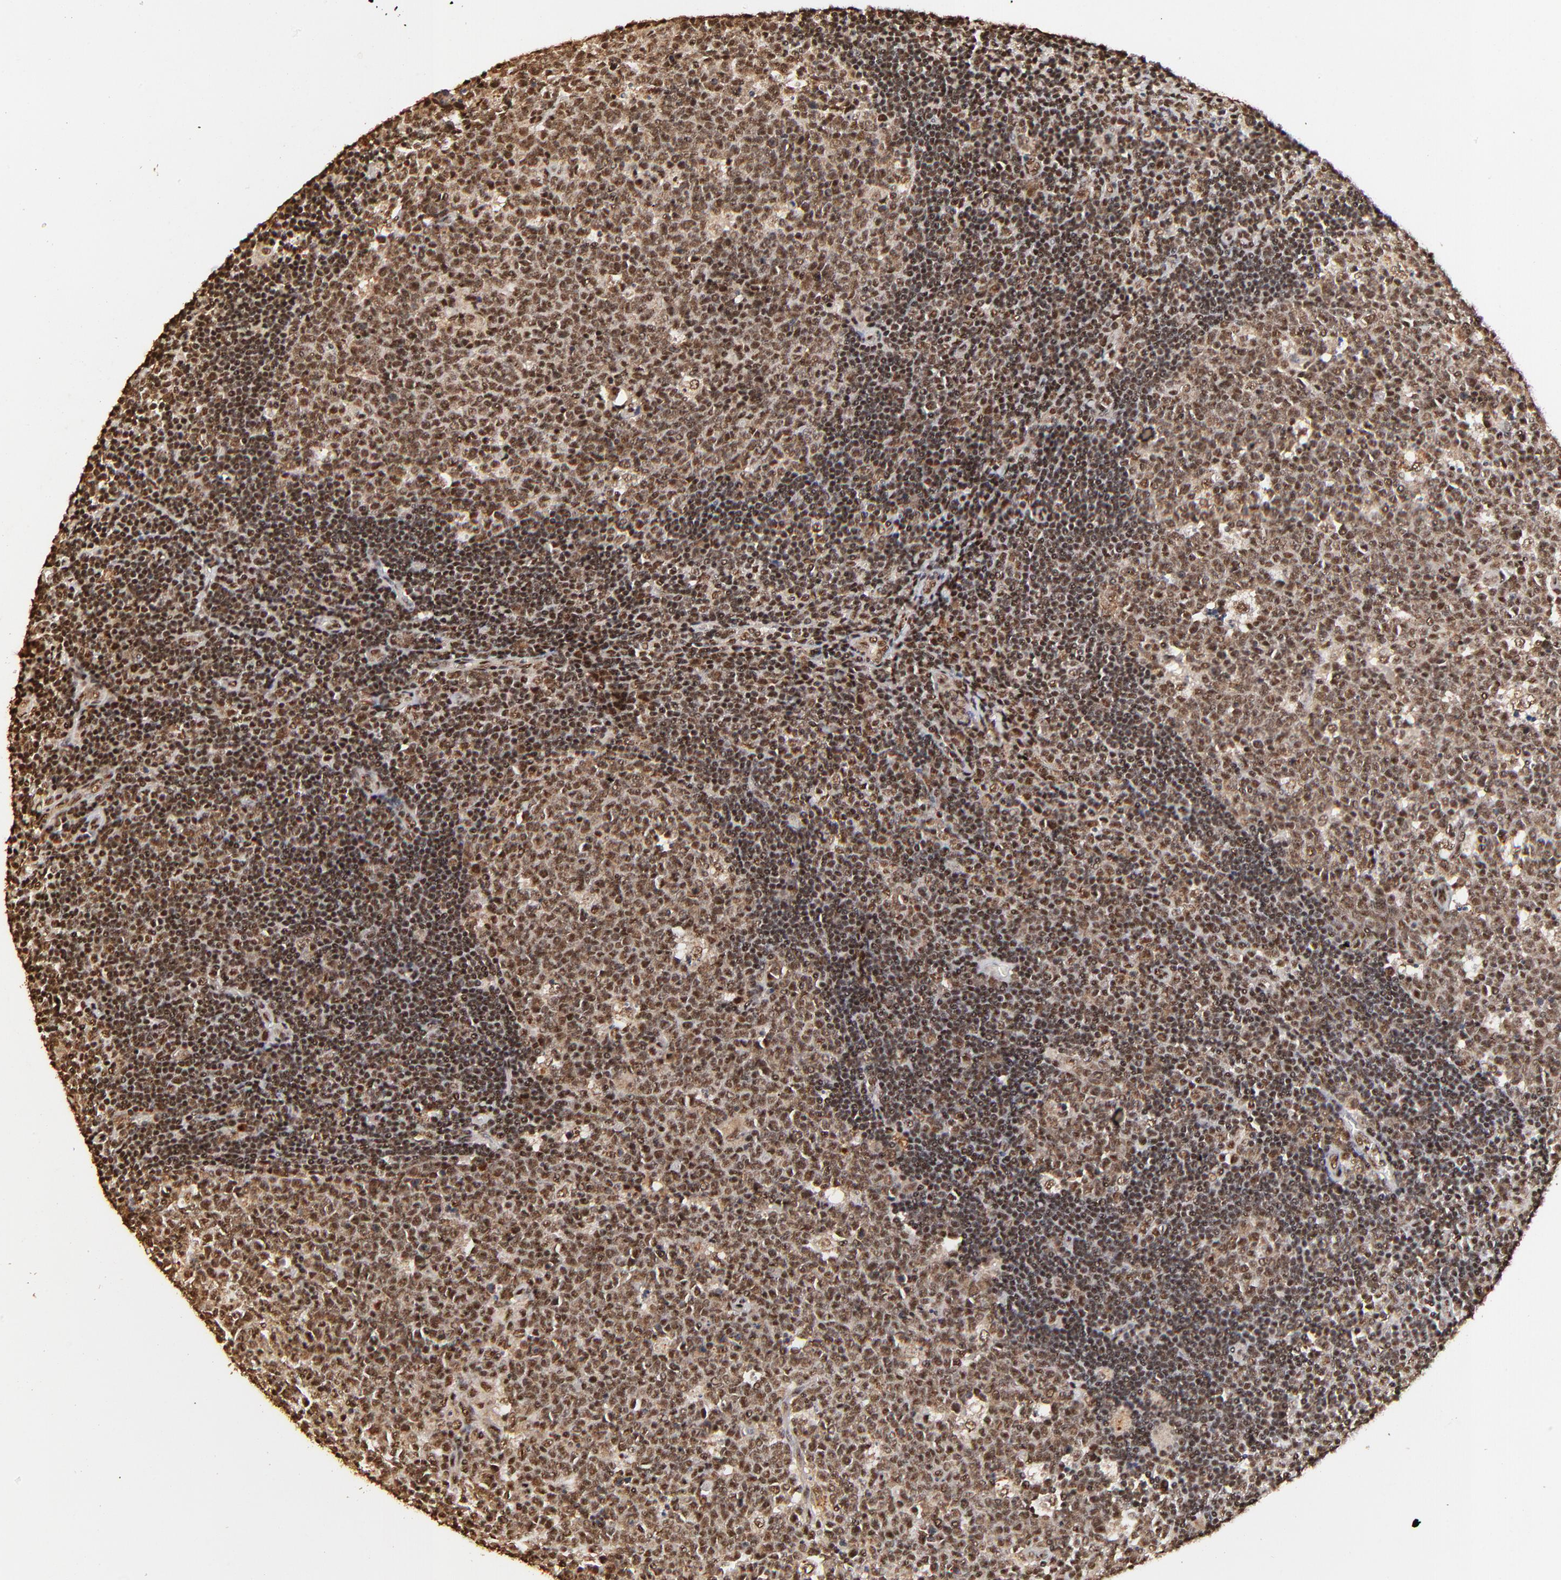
{"staining": {"intensity": "strong", "quantity": ">75%", "location": "cytoplasmic/membranous,nuclear"}, "tissue": "lymph node", "cell_type": "Germinal center cells", "image_type": "normal", "snomed": [{"axis": "morphology", "description": "Normal tissue, NOS"}, {"axis": "topography", "description": "Lymph node"}, {"axis": "topography", "description": "Salivary gland"}], "caption": "A high-resolution image shows immunohistochemistry (IHC) staining of unremarkable lymph node, which exhibits strong cytoplasmic/membranous,nuclear expression in about >75% of germinal center cells. The protein of interest is stained brown, and the nuclei are stained in blue (DAB (3,3'-diaminobenzidine) IHC with brightfield microscopy, high magnification).", "gene": "MED12", "patient": {"sex": "male", "age": 8}}